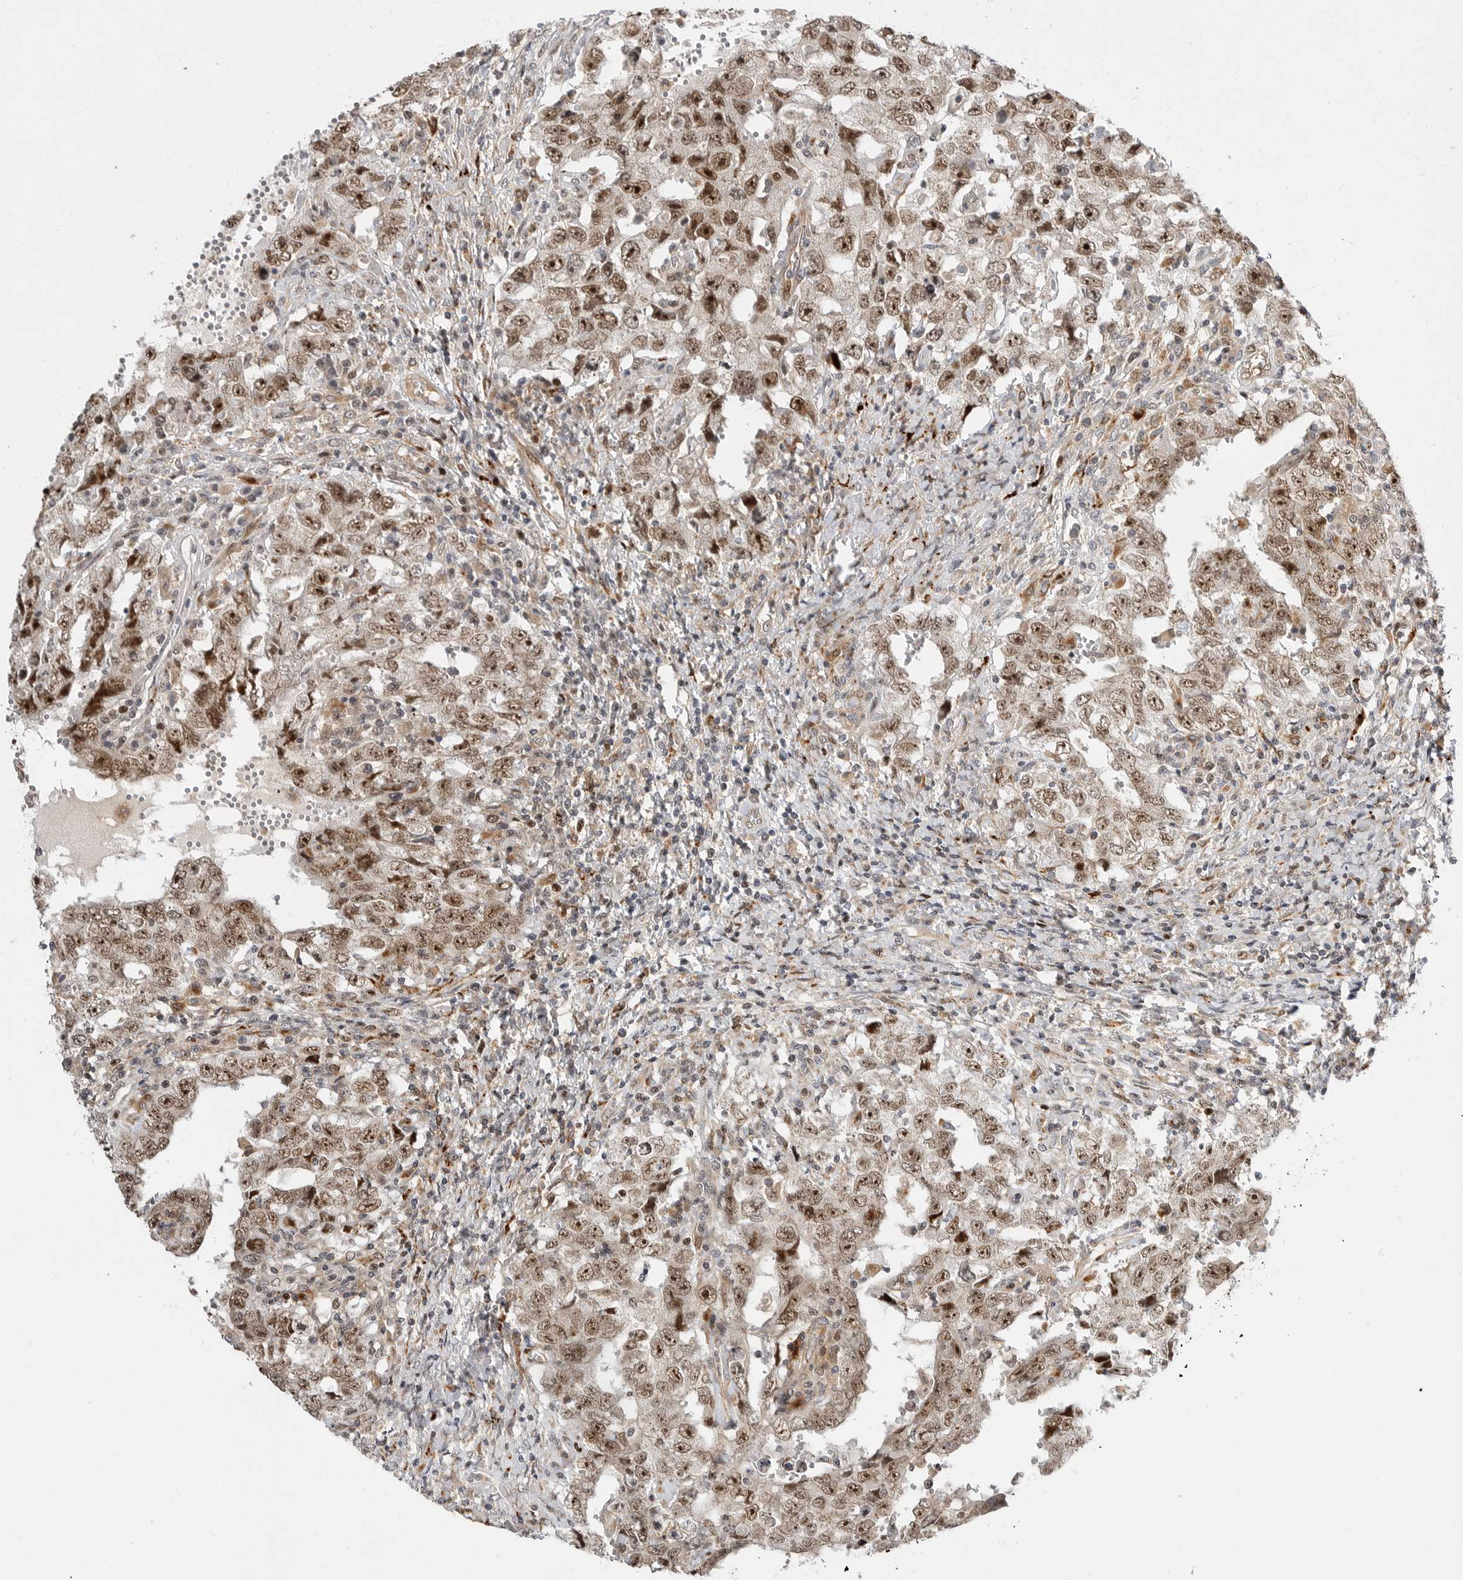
{"staining": {"intensity": "moderate", "quantity": ">75%", "location": "nuclear"}, "tissue": "testis cancer", "cell_type": "Tumor cells", "image_type": "cancer", "snomed": [{"axis": "morphology", "description": "Carcinoma, Embryonal, NOS"}, {"axis": "topography", "description": "Testis"}], "caption": "Testis cancer stained with a brown dye exhibits moderate nuclear positive expression in about >75% of tumor cells.", "gene": "CSNK1G3", "patient": {"sex": "male", "age": 26}}